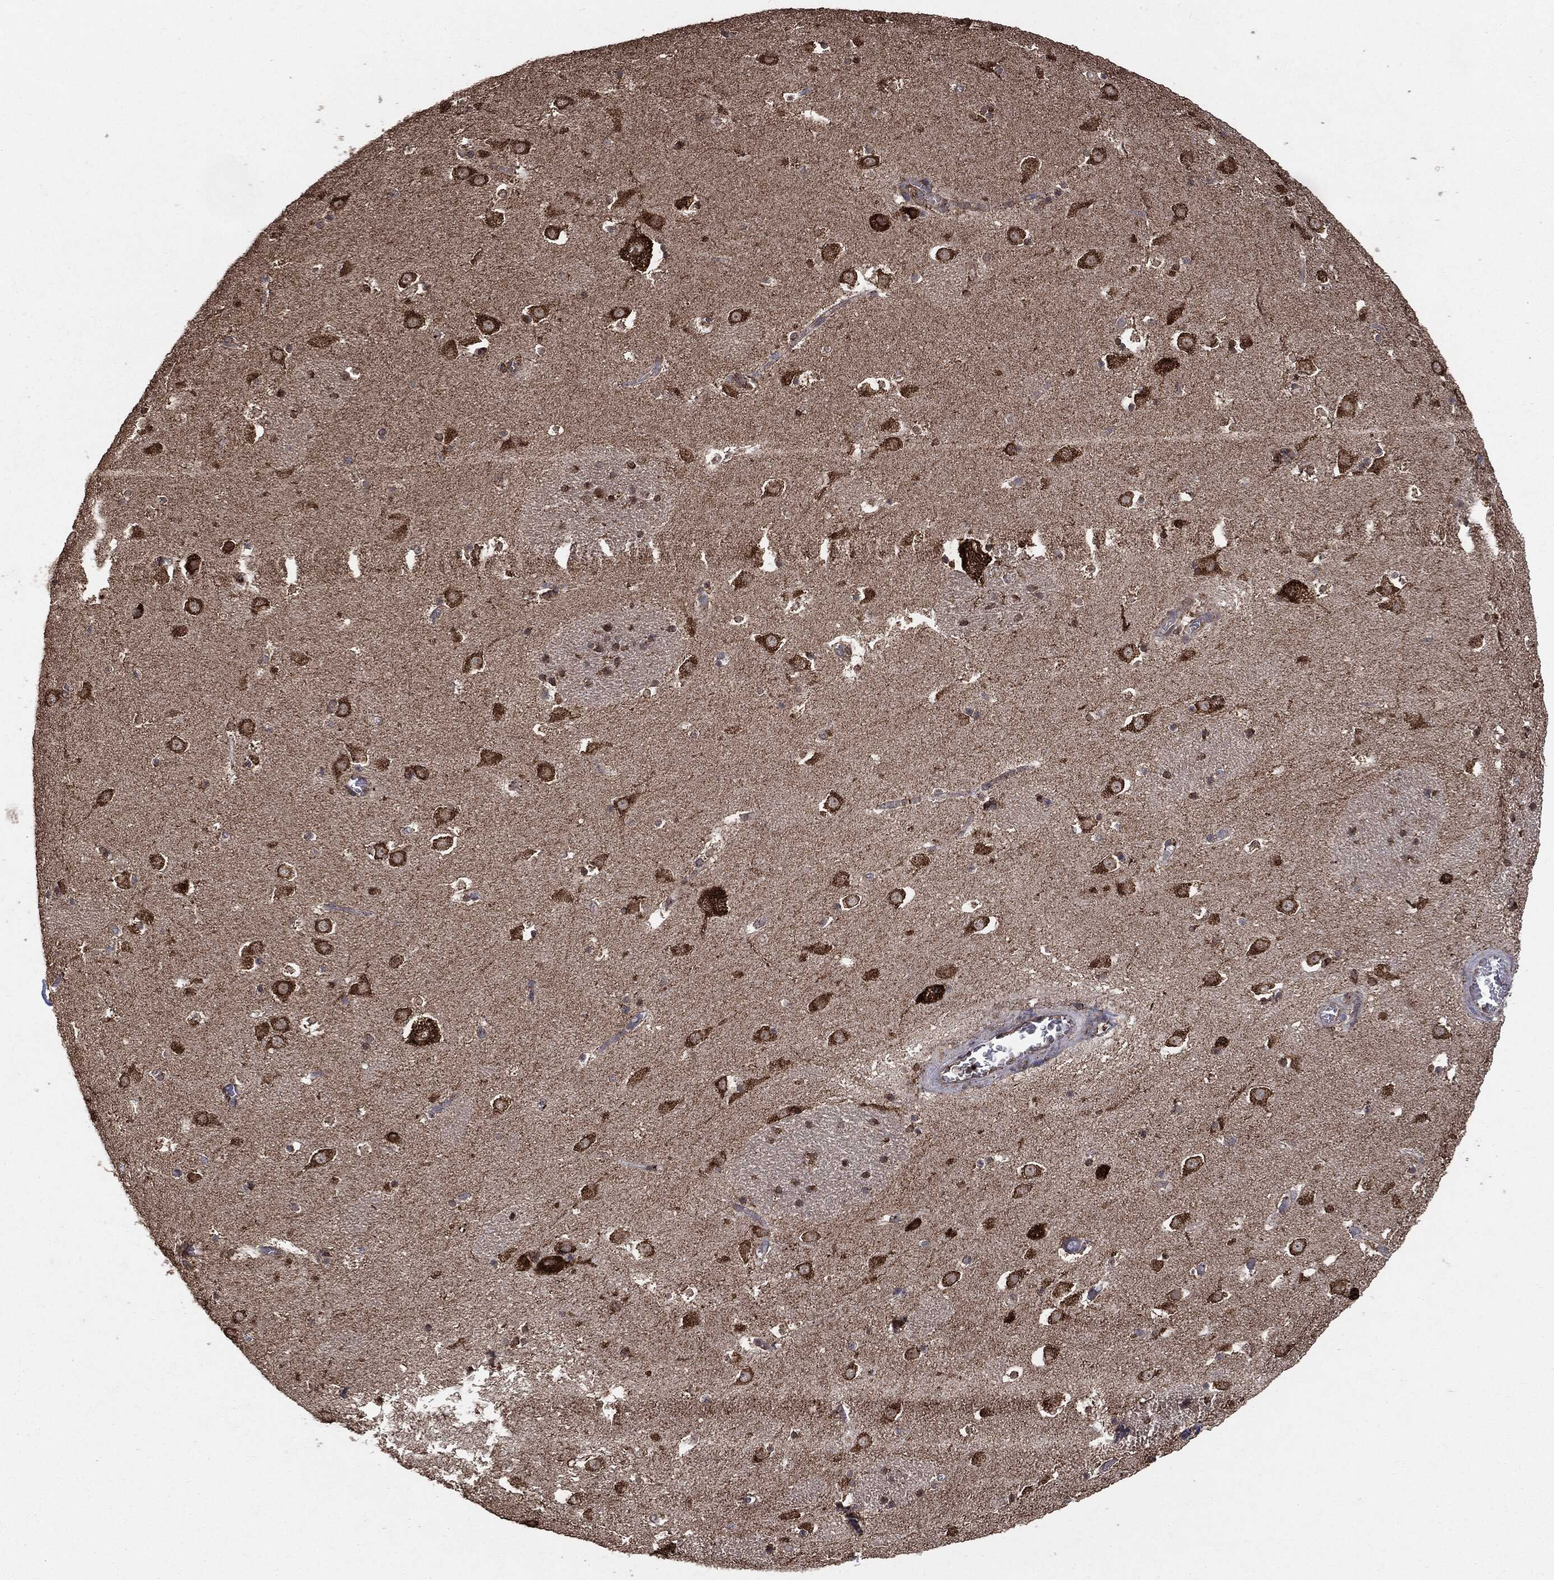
{"staining": {"intensity": "negative", "quantity": "none", "location": "none"}, "tissue": "caudate", "cell_type": "Glial cells", "image_type": "normal", "snomed": [{"axis": "morphology", "description": "Normal tissue, NOS"}, {"axis": "topography", "description": "Lateral ventricle wall"}], "caption": "Immunohistochemical staining of unremarkable human caudate demonstrates no significant positivity in glial cells. (DAB (3,3'-diaminobenzidine) immunohistochemistry (IHC), high magnification).", "gene": "MTOR", "patient": {"sex": "female", "age": 42}}